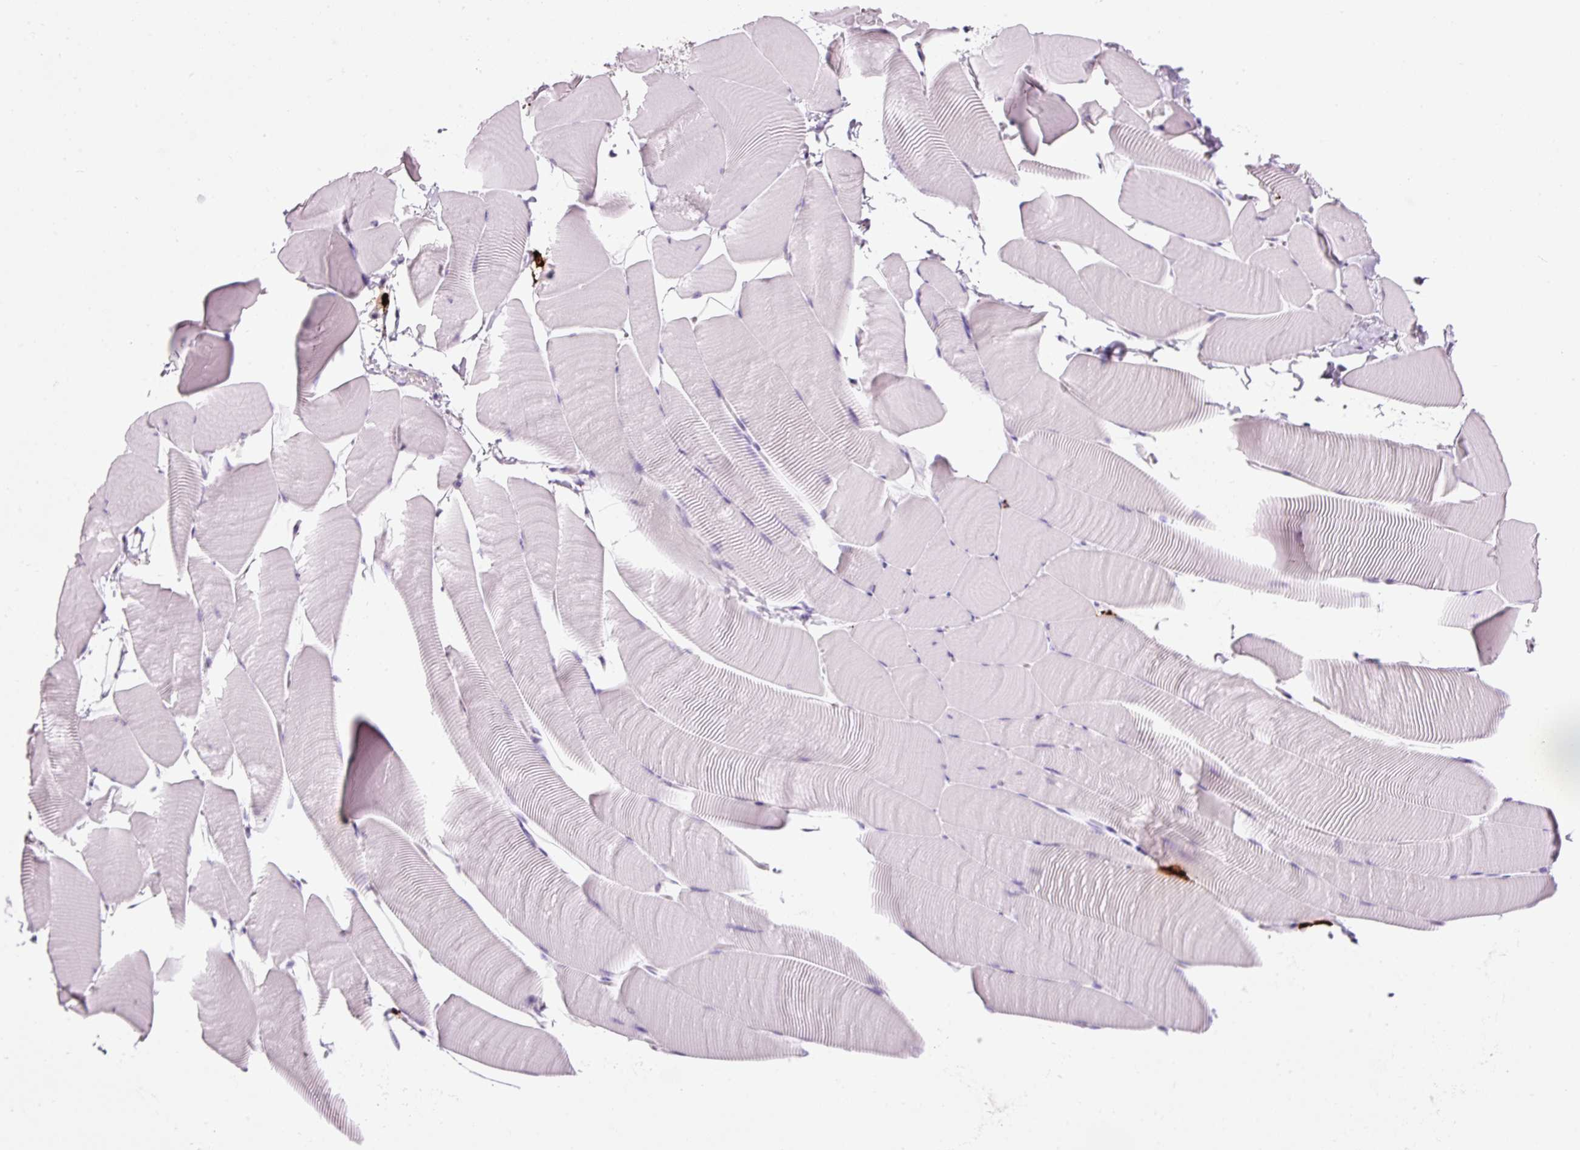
{"staining": {"intensity": "negative", "quantity": "none", "location": "none"}, "tissue": "skeletal muscle", "cell_type": "Myocytes", "image_type": "normal", "snomed": [{"axis": "morphology", "description": "Normal tissue, NOS"}, {"axis": "topography", "description": "Skeletal muscle"}], "caption": "The photomicrograph shows no staining of myocytes in benign skeletal muscle.", "gene": "CMA1", "patient": {"sex": "male", "age": 25}}